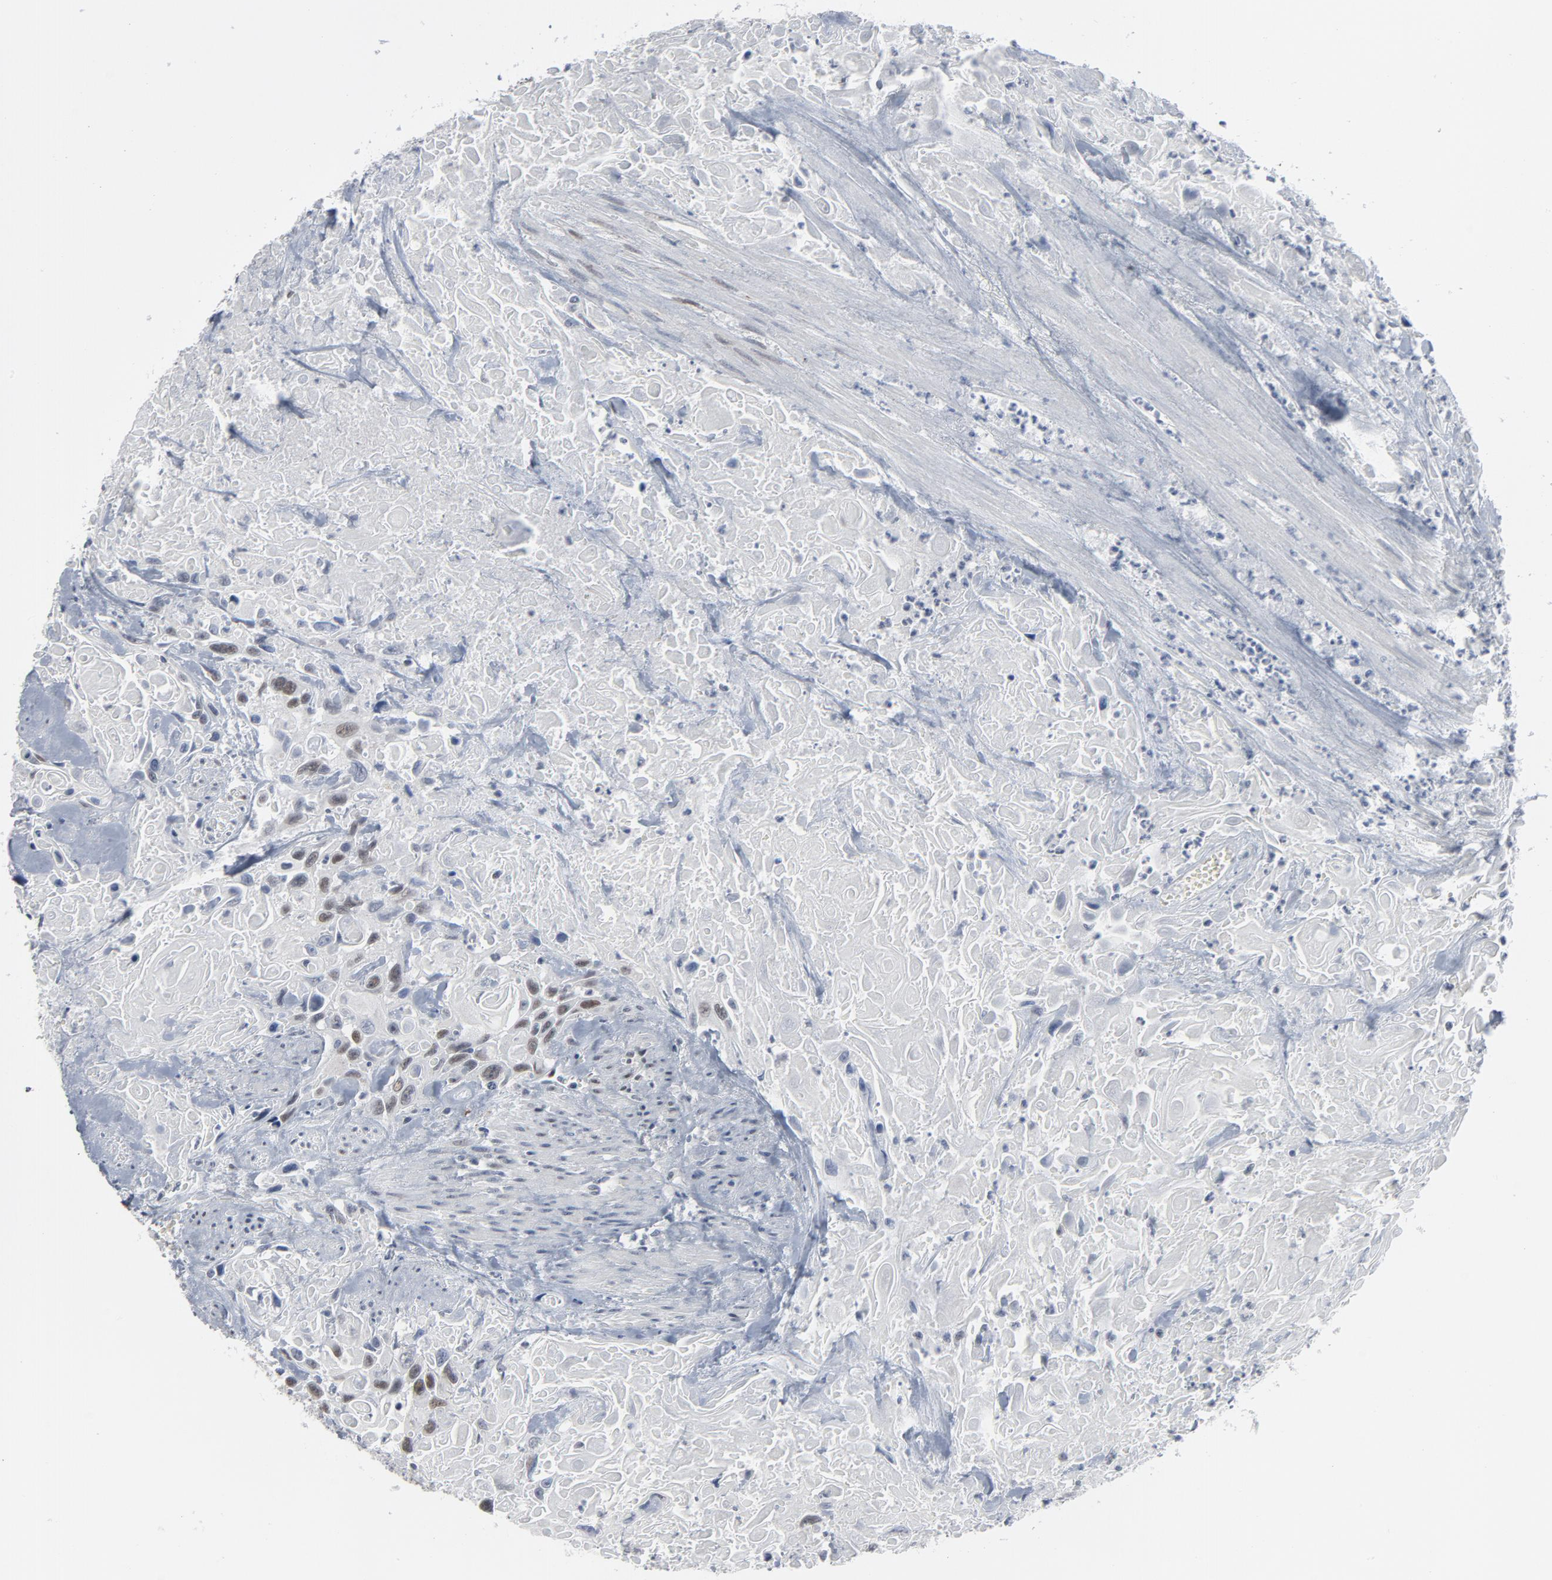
{"staining": {"intensity": "moderate", "quantity": "<25%", "location": "nuclear"}, "tissue": "urothelial cancer", "cell_type": "Tumor cells", "image_type": "cancer", "snomed": [{"axis": "morphology", "description": "Urothelial carcinoma, High grade"}, {"axis": "topography", "description": "Urinary bladder"}], "caption": "Immunohistochemical staining of high-grade urothelial carcinoma exhibits low levels of moderate nuclear staining in about <25% of tumor cells.", "gene": "ATF7", "patient": {"sex": "female", "age": 84}}